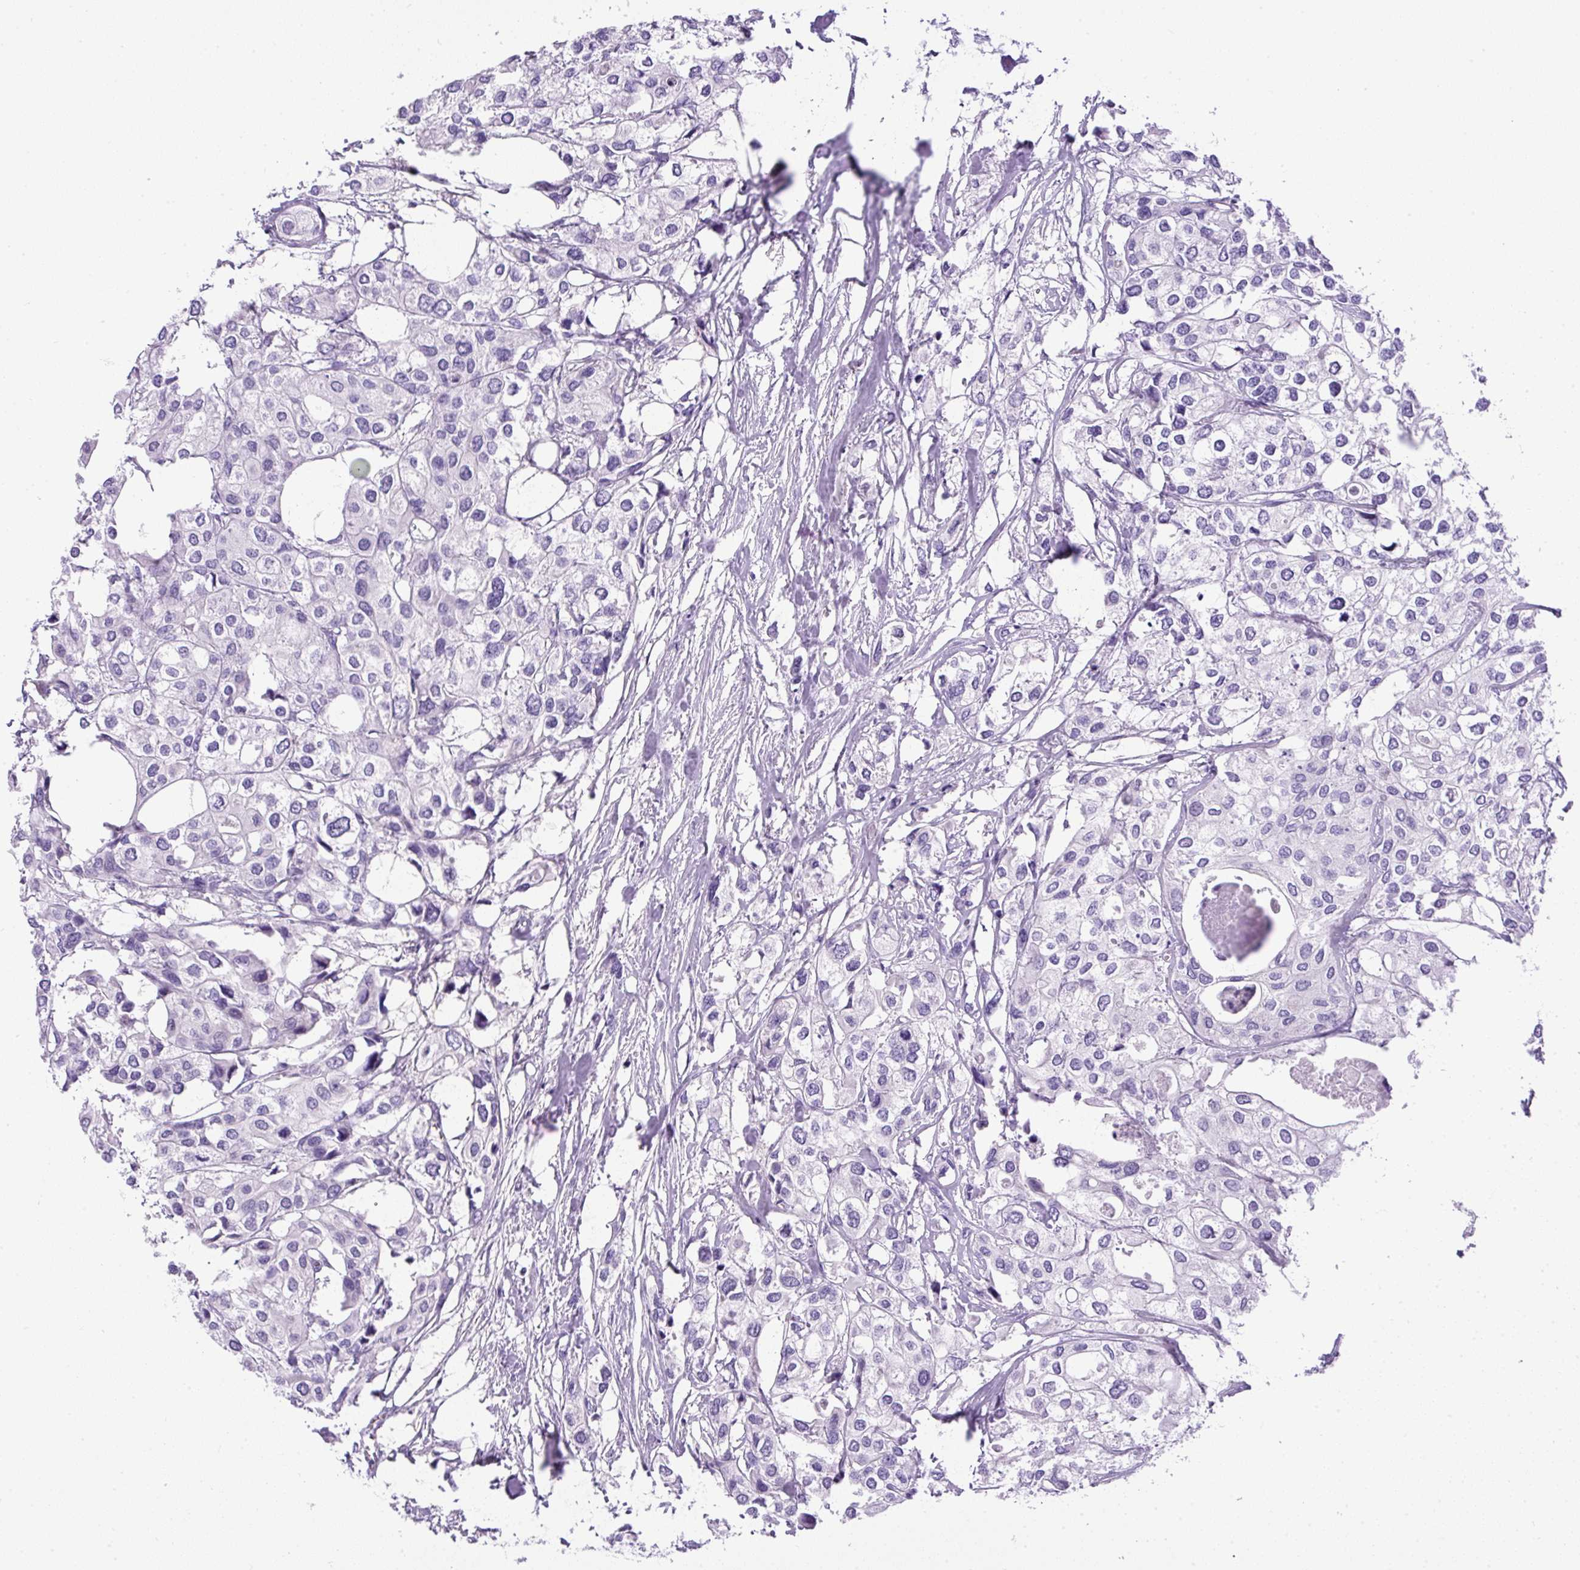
{"staining": {"intensity": "negative", "quantity": "none", "location": "none"}, "tissue": "urothelial cancer", "cell_type": "Tumor cells", "image_type": "cancer", "snomed": [{"axis": "morphology", "description": "Urothelial carcinoma, High grade"}, {"axis": "topography", "description": "Urinary bladder"}], "caption": "This is an IHC micrograph of urothelial cancer. There is no staining in tumor cells.", "gene": "UPP1", "patient": {"sex": "male", "age": 64}}